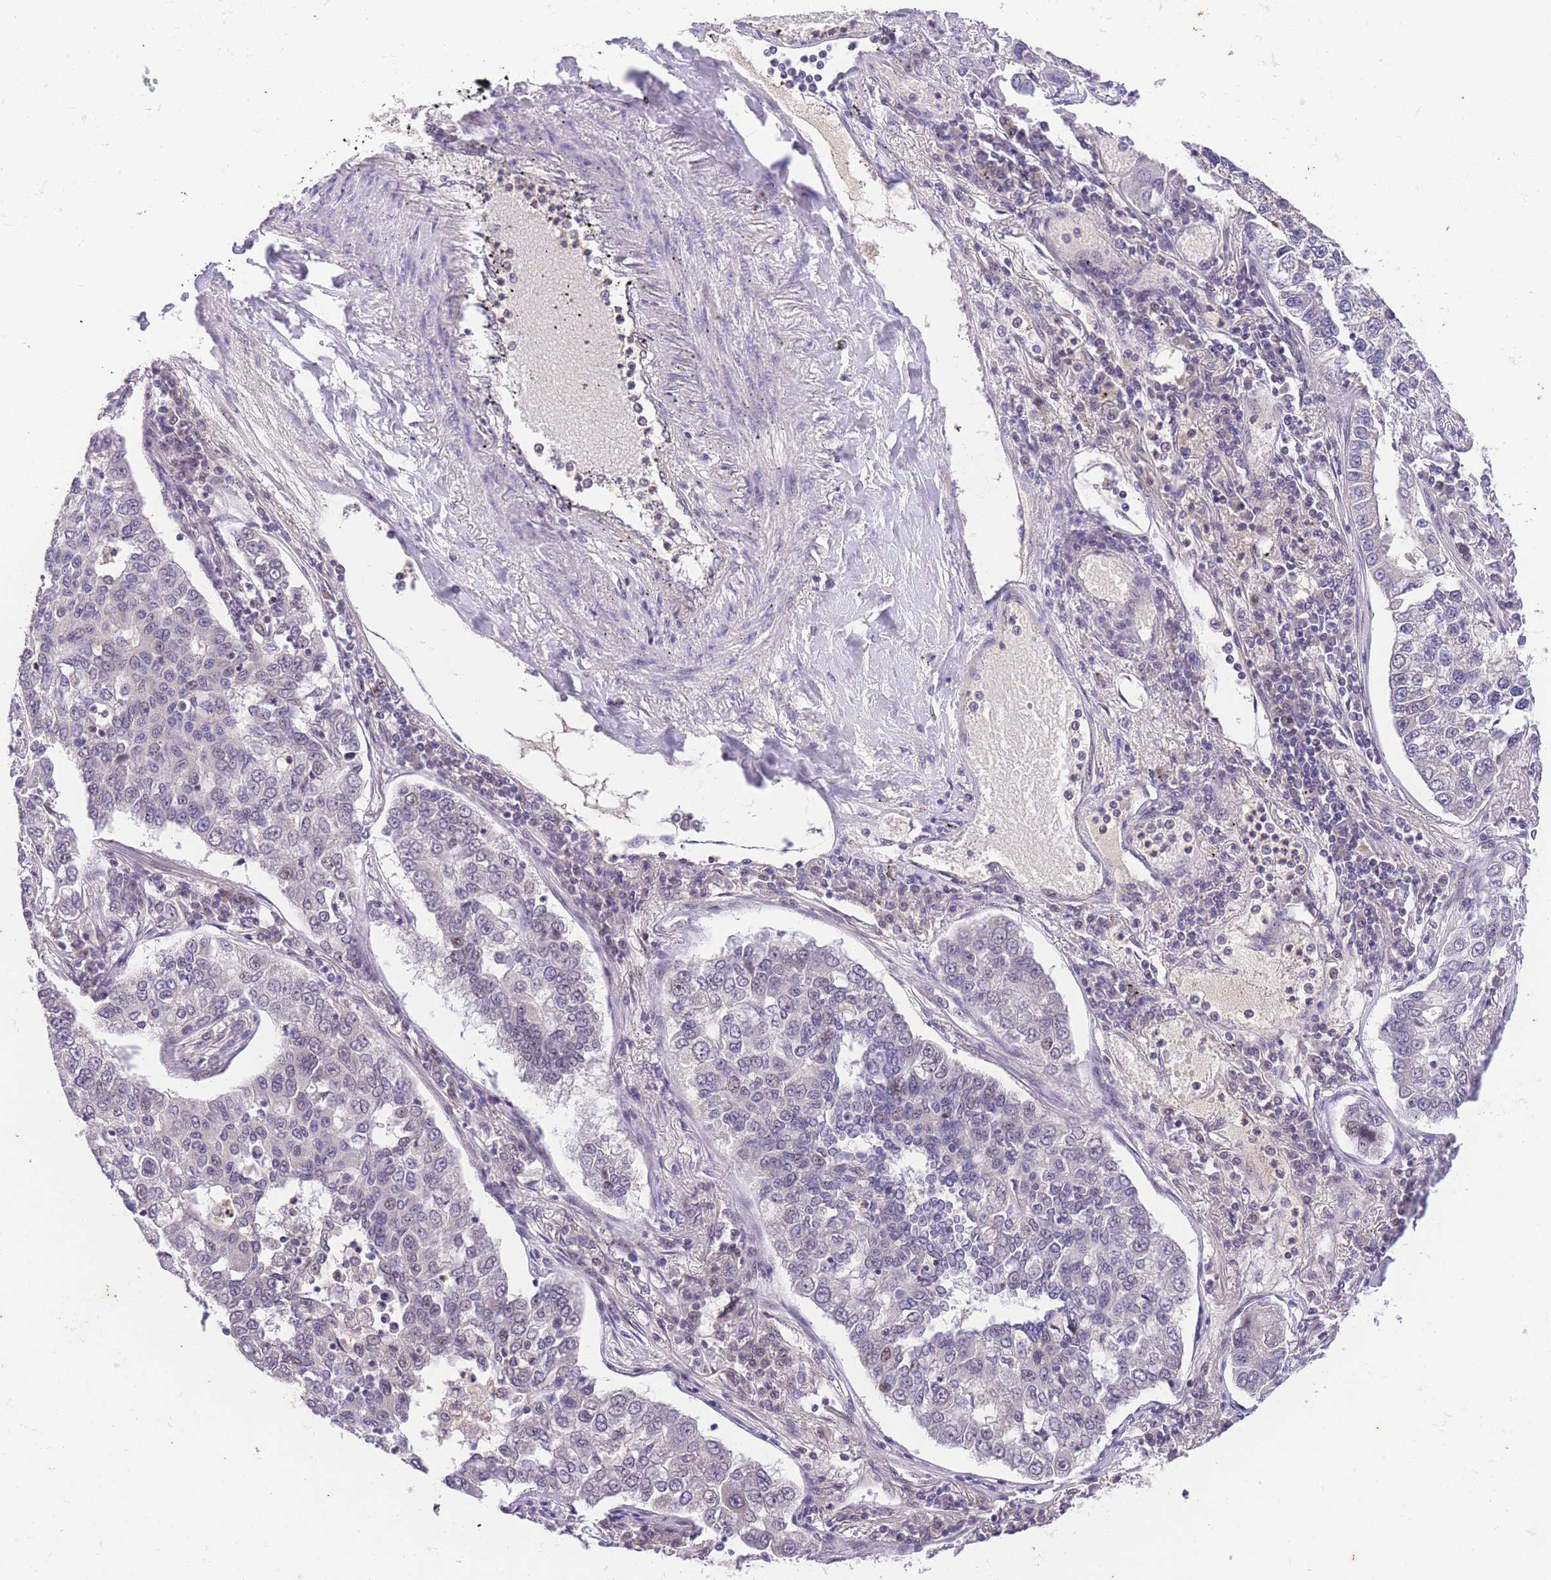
{"staining": {"intensity": "negative", "quantity": "none", "location": "none"}, "tissue": "lung cancer", "cell_type": "Tumor cells", "image_type": "cancer", "snomed": [{"axis": "morphology", "description": "Adenocarcinoma, NOS"}, {"axis": "topography", "description": "Lung"}], "caption": "Immunohistochemistry (IHC) of lung cancer reveals no positivity in tumor cells.", "gene": "SLC35F2", "patient": {"sex": "male", "age": 49}}